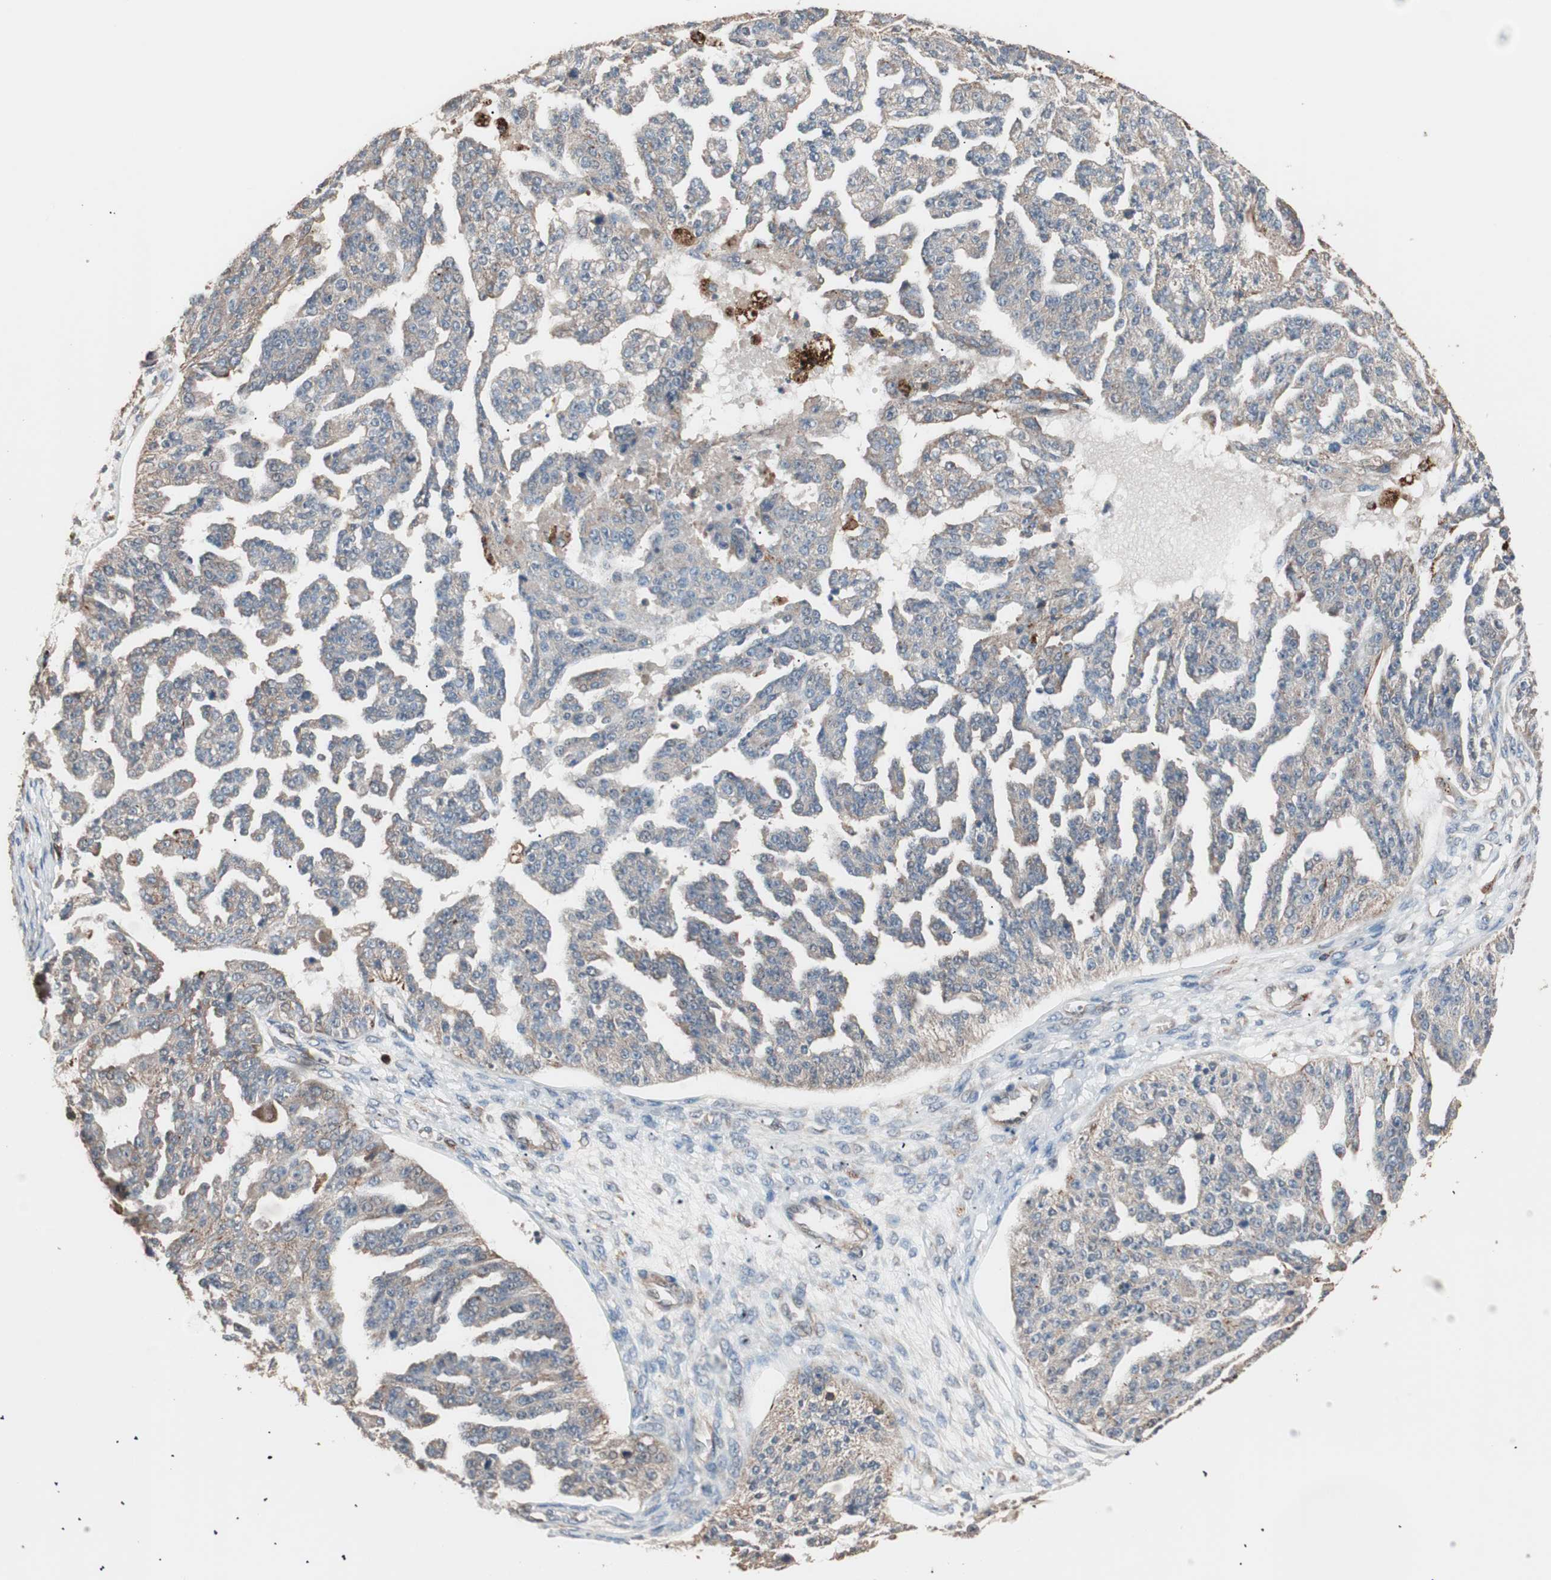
{"staining": {"intensity": "weak", "quantity": "25%-75%", "location": "cytoplasmic/membranous"}, "tissue": "ovarian cancer", "cell_type": "Tumor cells", "image_type": "cancer", "snomed": [{"axis": "morphology", "description": "Cystadenocarcinoma, serous, NOS"}, {"axis": "topography", "description": "Ovary"}], "caption": "Human ovarian cancer stained with a brown dye shows weak cytoplasmic/membranous positive positivity in about 25%-75% of tumor cells.", "gene": "CCT3", "patient": {"sex": "female", "age": 58}}